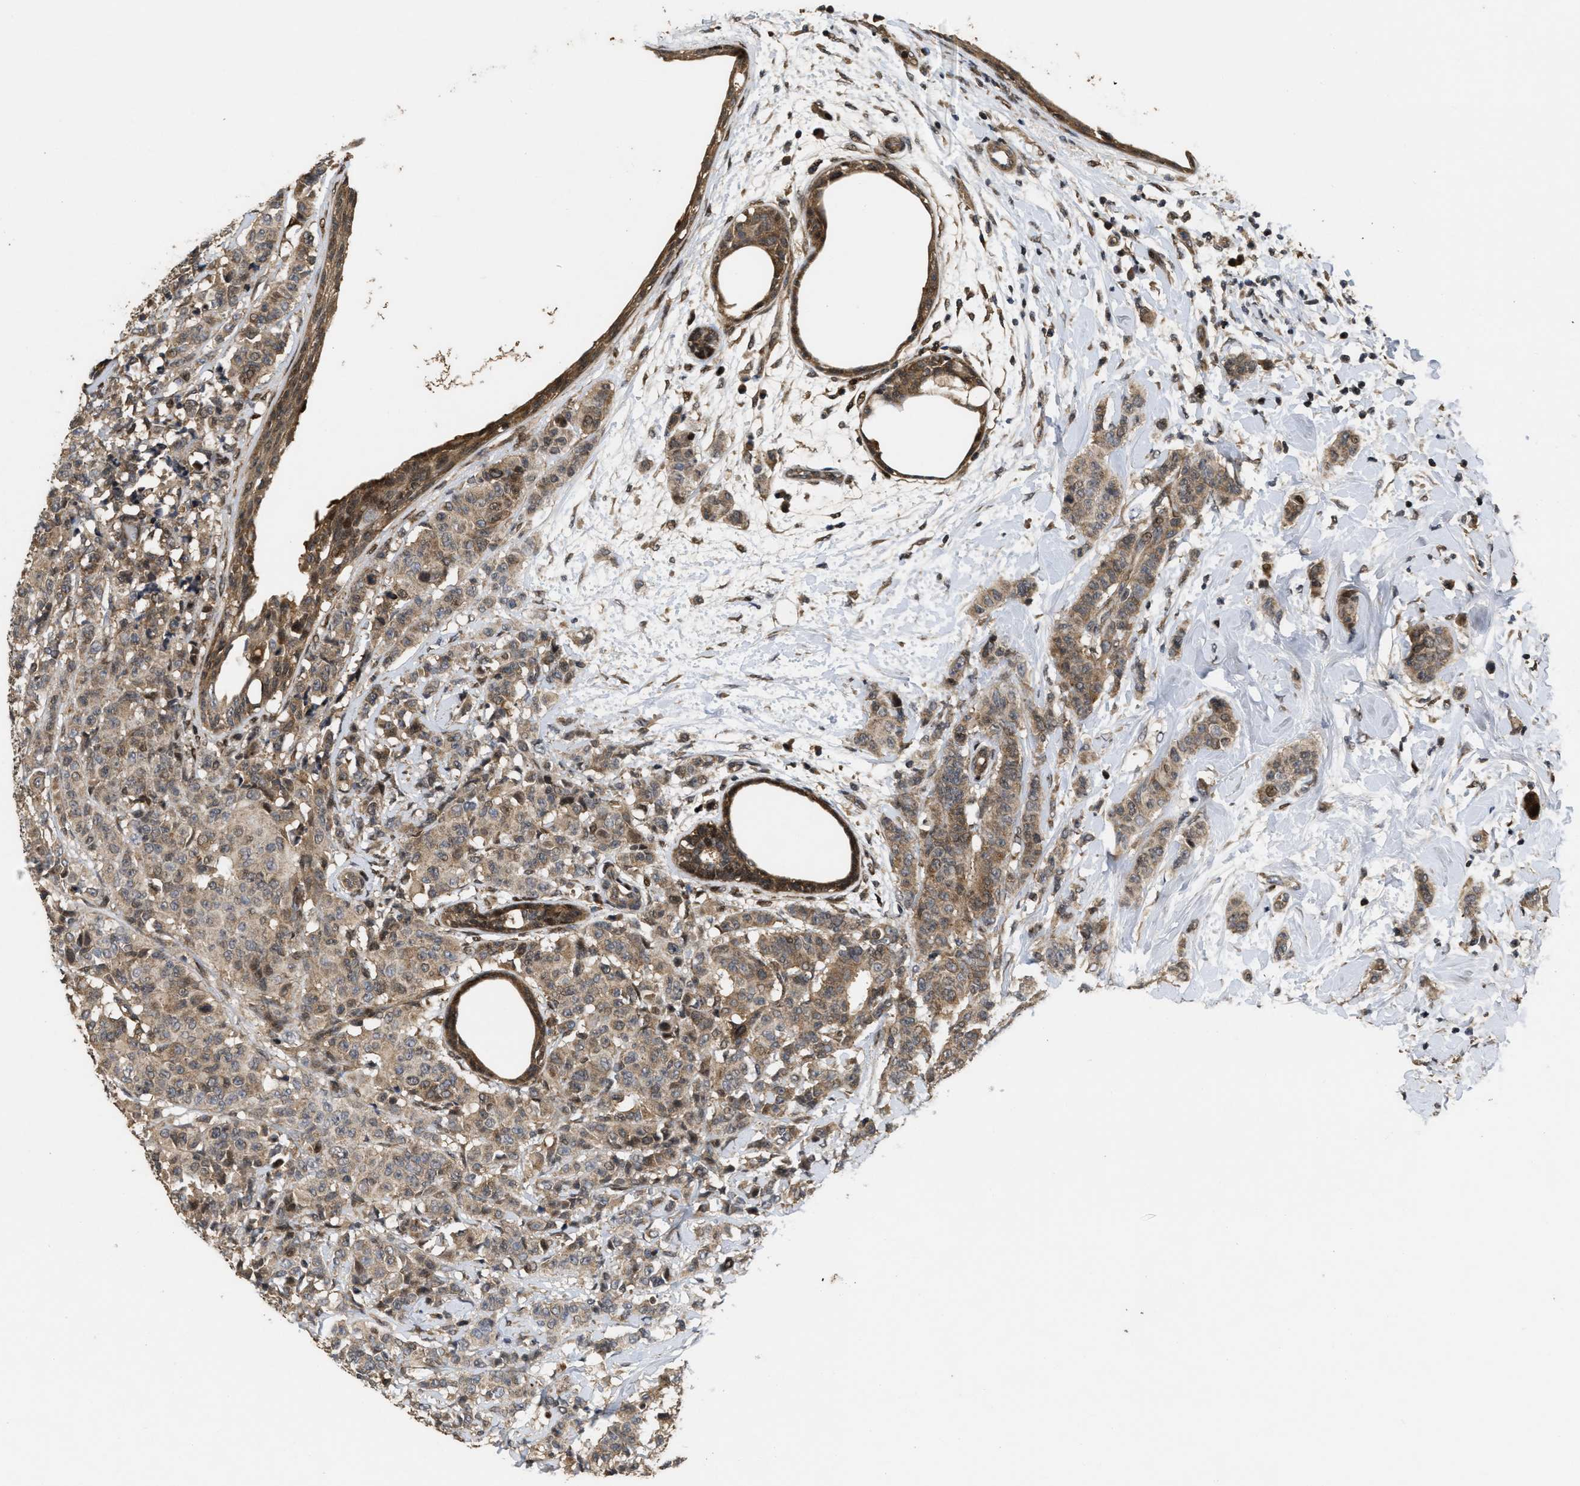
{"staining": {"intensity": "moderate", "quantity": ">75%", "location": "cytoplasmic/membranous,nuclear"}, "tissue": "breast cancer", "cell_type": "Tumor cells", "image_type": "cancer", "snomed": [{"axis": "morphology", "description": "Normal tissue, NOS"}, {"axis": "morphology", "description": "Duct carcinoma"}, {"axis": "topography", "description": "Breast"}], "caption": "Protein expression by IHC exhibits moderate cytoplasmic/membranous and nuclear expression in approximately >75% of tumor cells in breast cancer (intraductal carcinoma).", "gene": "CBR3", "patient": {"sex": "female", "age": 40}}